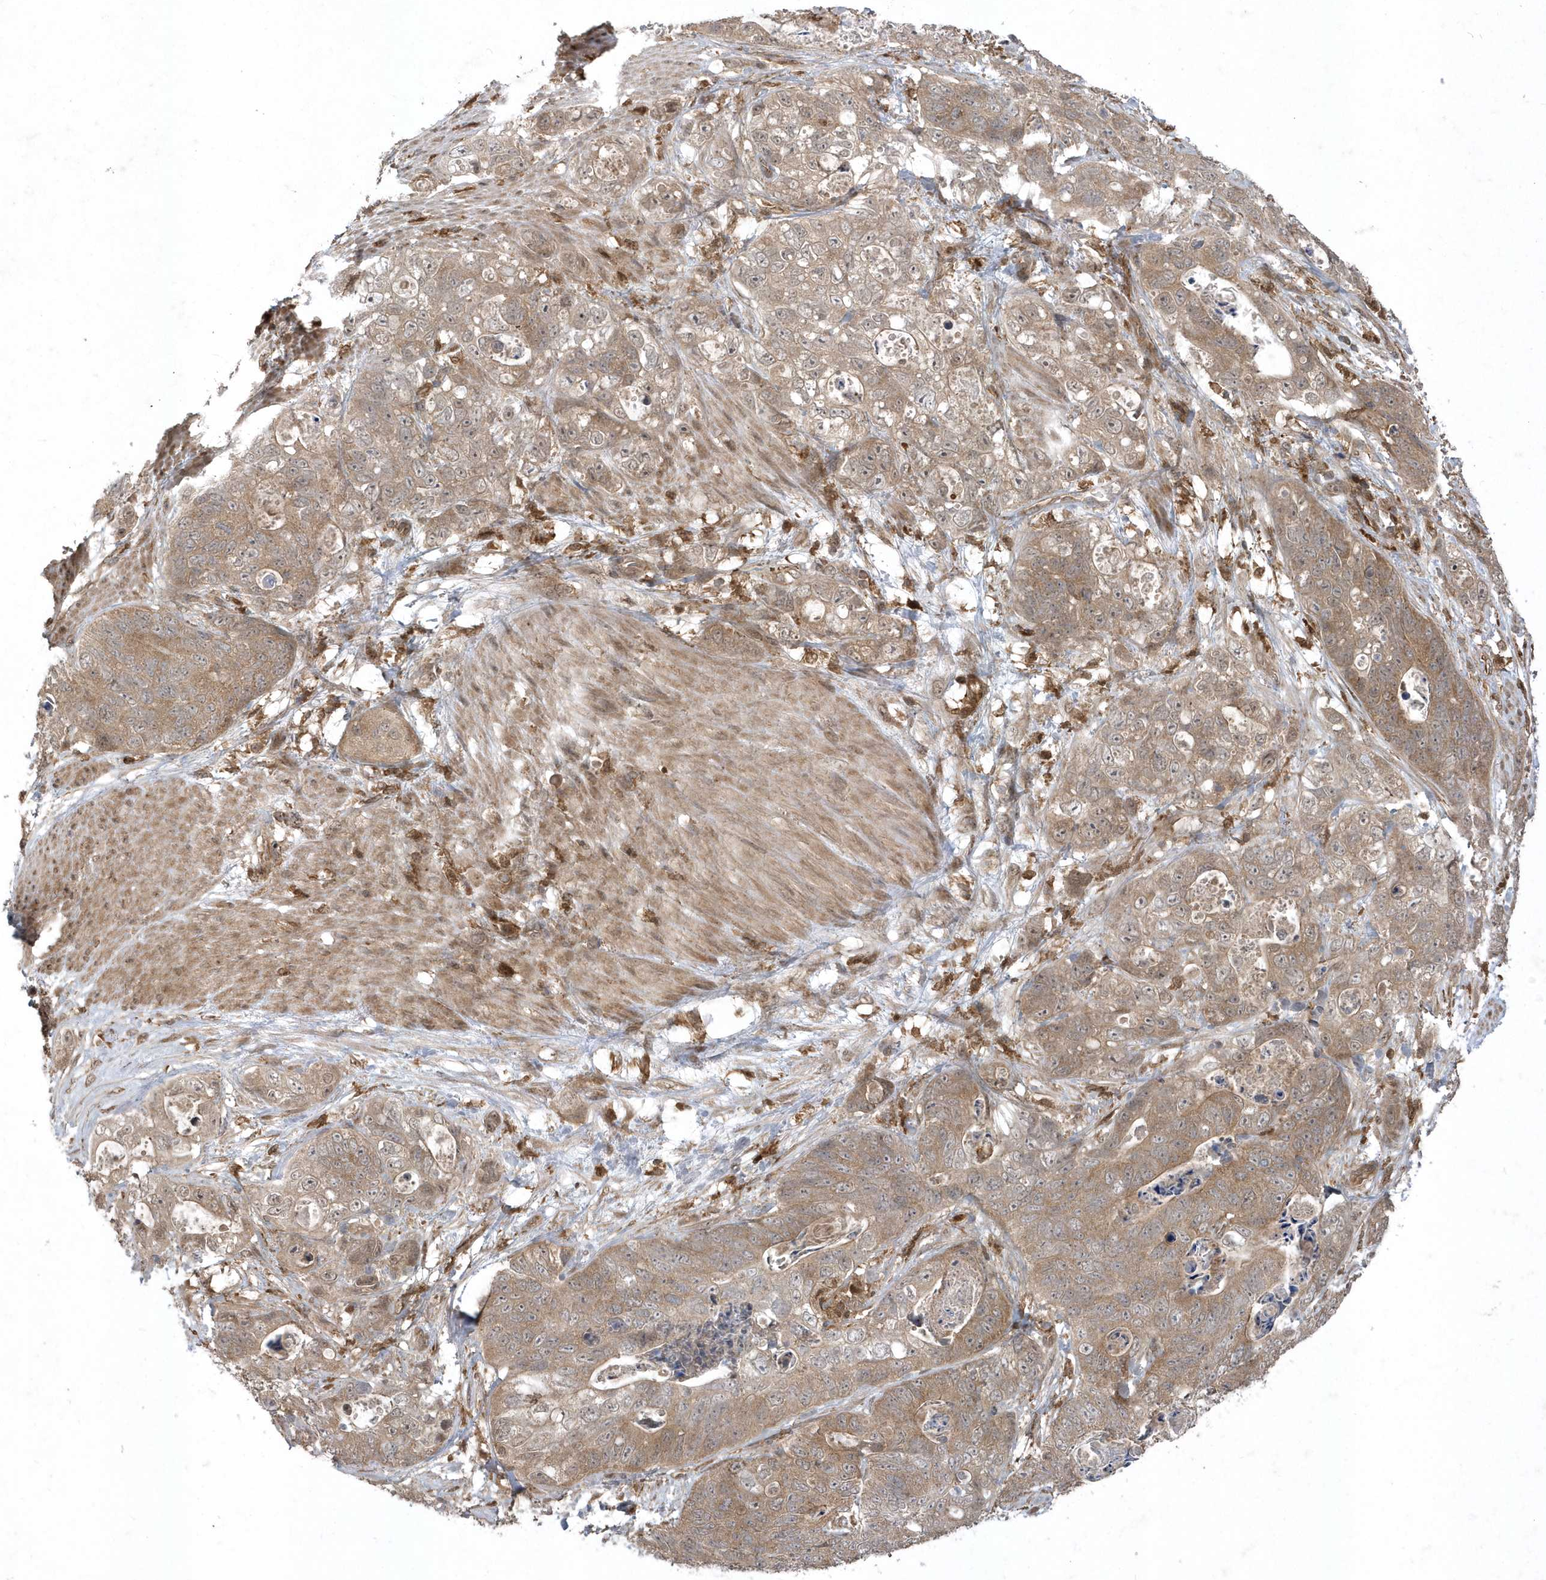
{"staining": {"intensity": "weak", "quantity": ">75%", "location": "cytoplasmic/membranous"}, "tissue": "stomach cancer", "cell_type": "Tumor cells", "image_type": "cancer", "snomed": [{"axis": "morphology", "description": "Normal tissue, NOS"}, {"axis": "morphology", "description": "Adenocarcinoma, NOS"}, {"axis": "topography", "description": "Stomach"}], "caption": "This photomicrograph shows immunohistochemistry (IHC) staining of human adenocarcinoma (stomach), with low weak cytoplasmic/membranous positivity in approximately >75% of tumor cells.", "gene": "LACC1", "patient": {"sex": "female", "age": 89}}